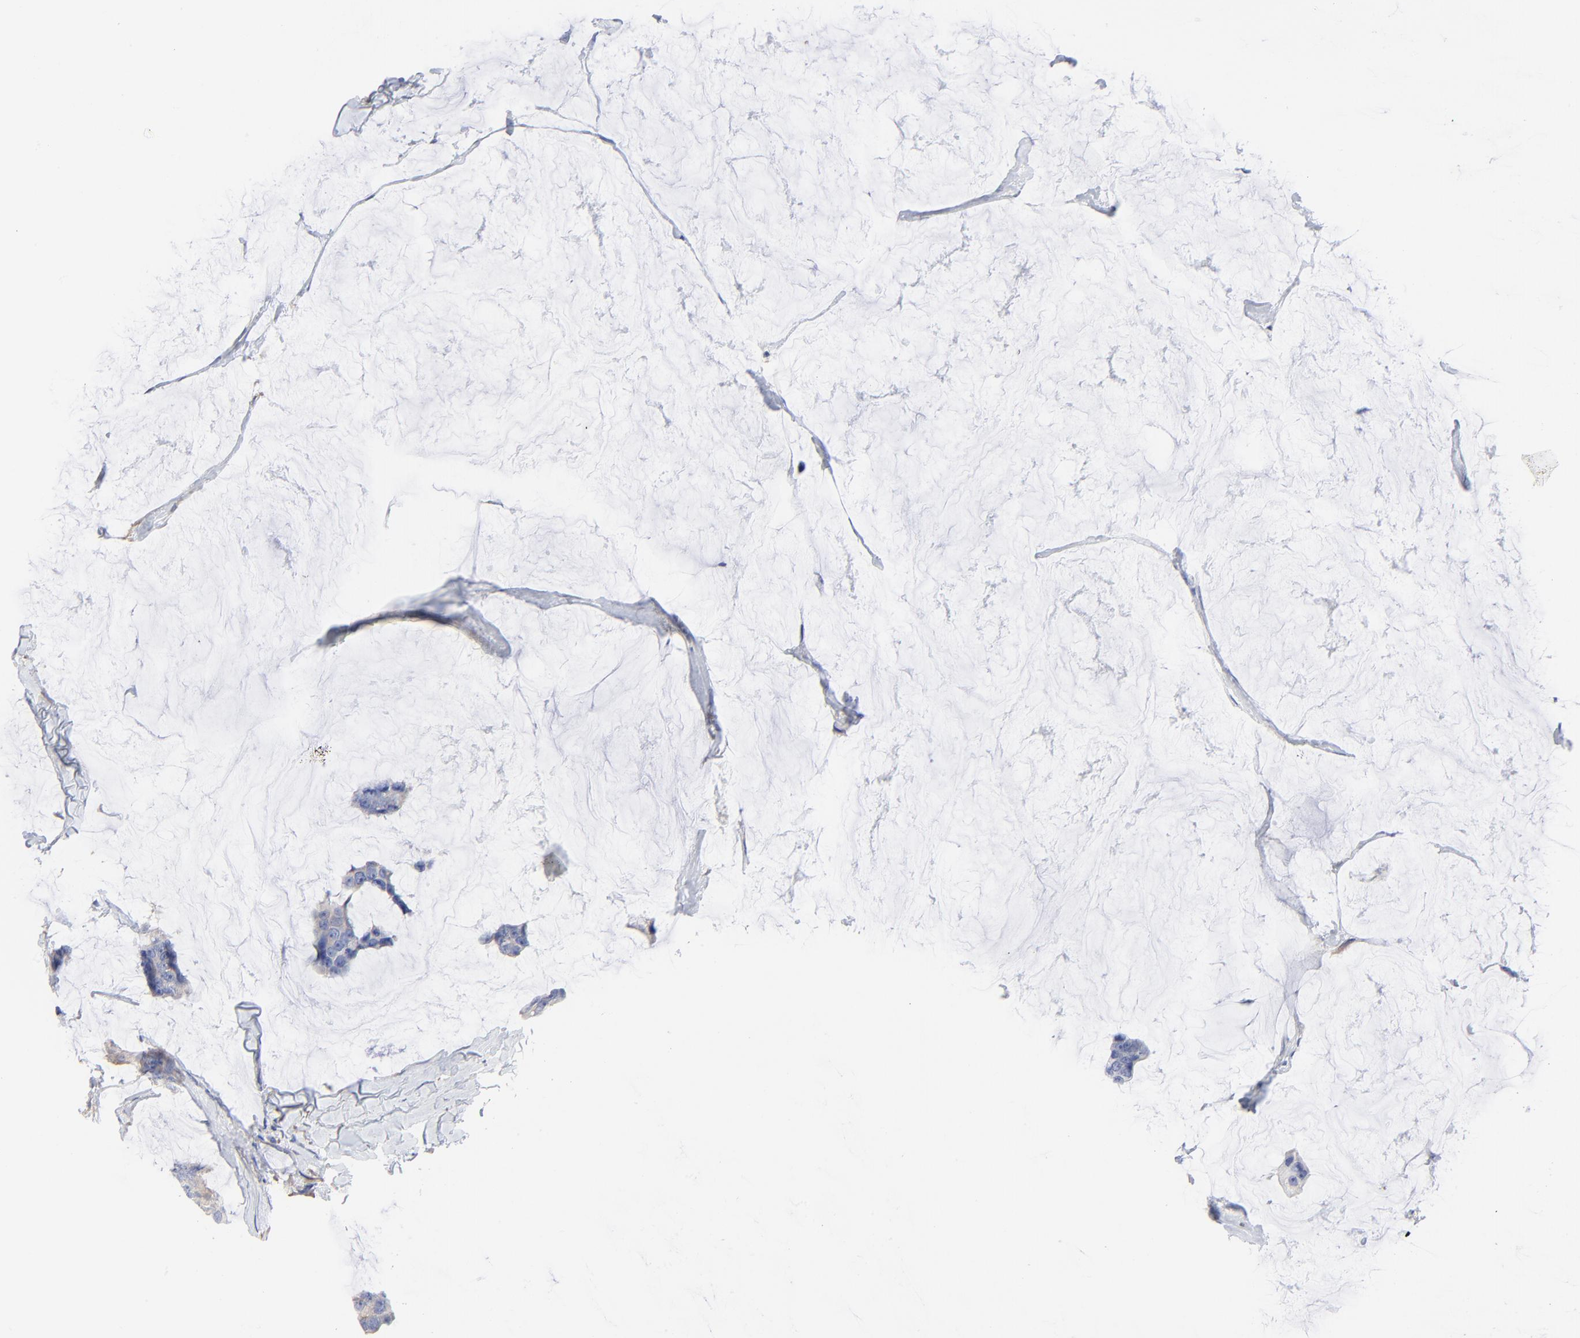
{"staining": {"intensity": "weak", "quantity": "25%-75%", "location": "cytoplasmic/membranous"}, "tissue": "breast cancer", "cell_type": "Tumor cells", "image_type": "cancer", "snomed": [{"axis": "morphology", "description": "Normal tissue, NOS"}, {"axis": "morphology", "description": "Duct carcinoma"}, {"axis": "topography", "description": "Breast"}], "caption": "IHC image of human invasive ductal carcinoma (breast) stained for a protein (brown), which exhibits low levels of weak cytoplasmic/membranous staining in about 25%-75% of tumor cells.", "gene": "STAT2", "patient": {"sex": "female", "age": 50}}